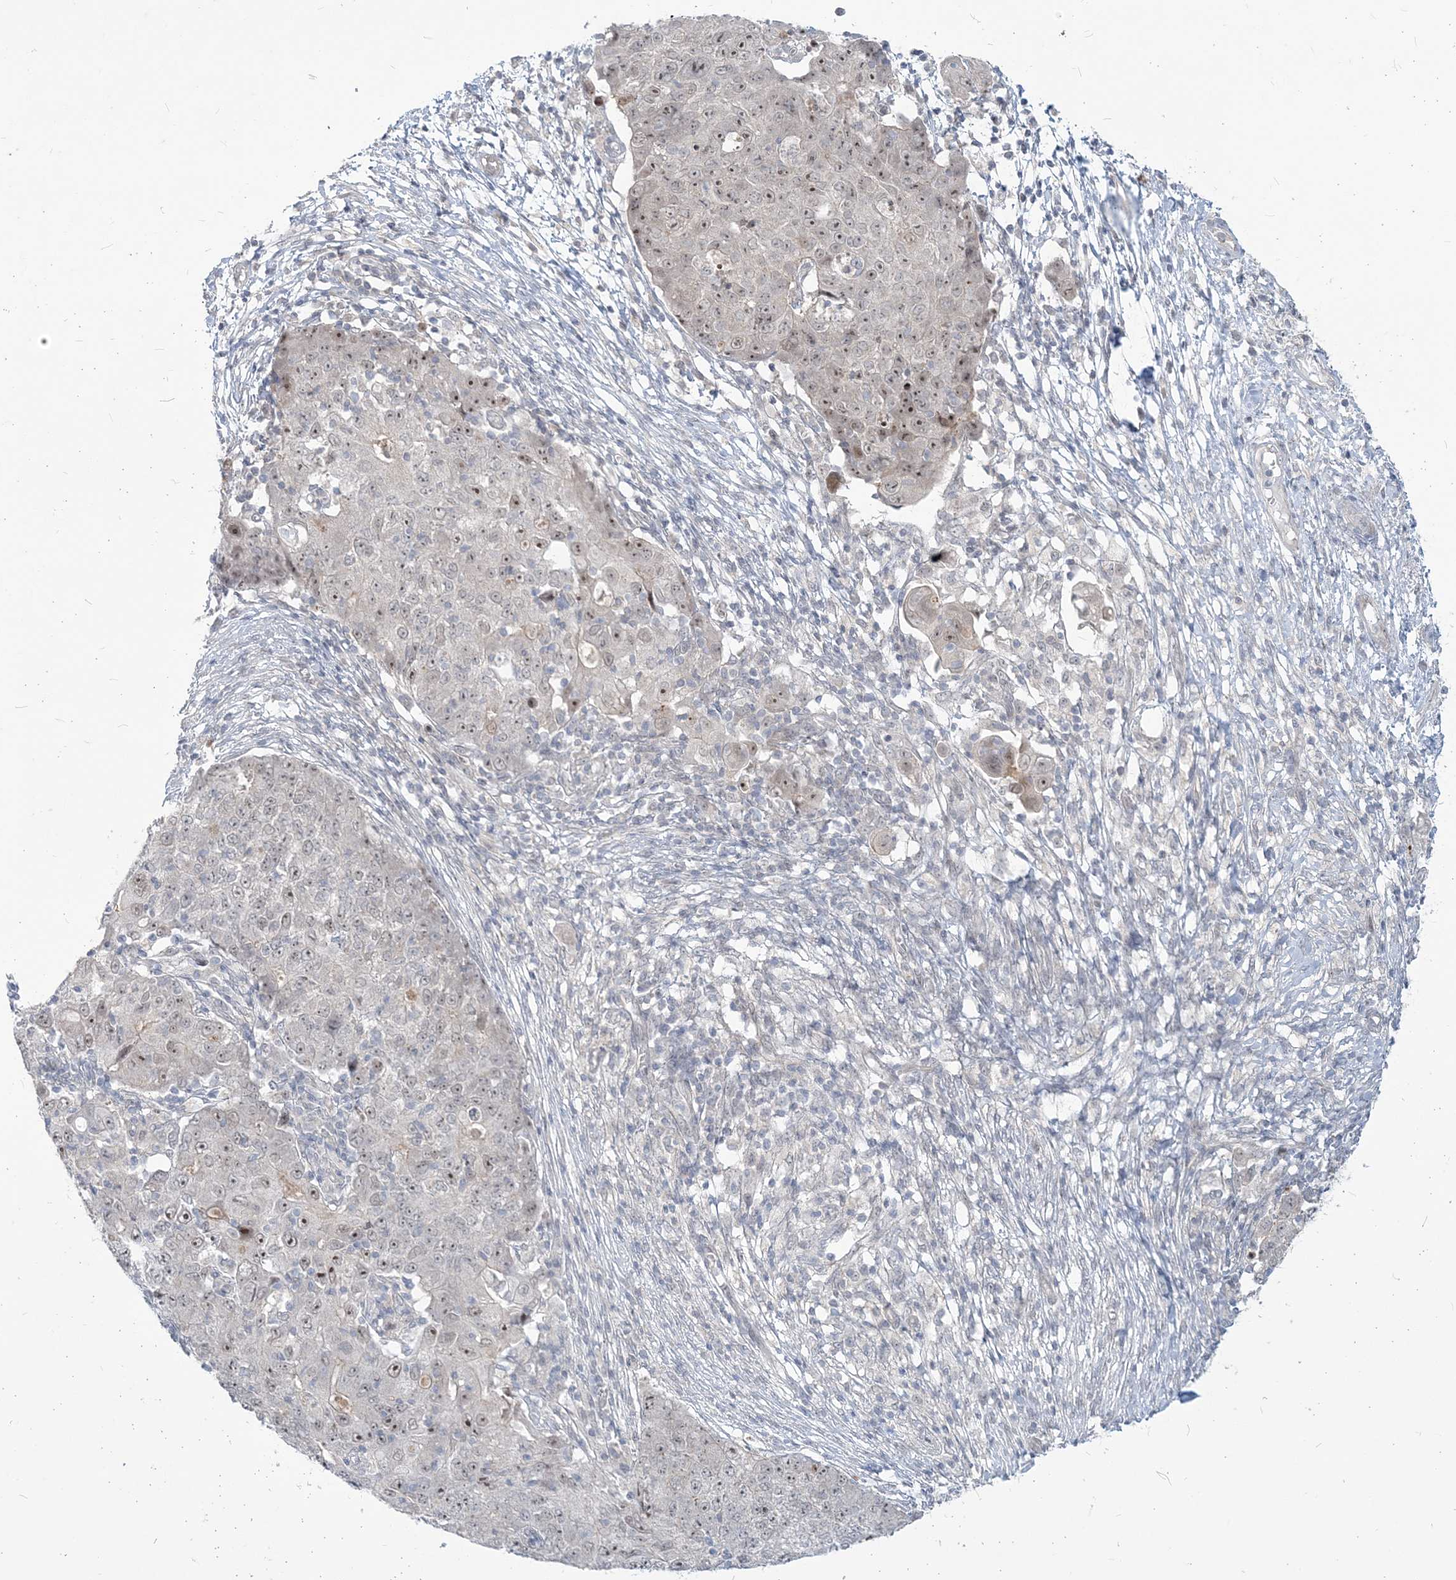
{"staining": {"intensity": "moderate", "quantity": "<25%", "location": "nuclear"}, "tissue": "ovarian cancer", "cell_type": "Tumor cells", "image_type": "cancer", "snomed": [{"axis": "morphology", "description": "Carcinoma, endometroid"}, {"axis": "topography", "description": "Ovary"}], "caption": "Moderate nuclear positivity for a protein is seen in about <25% of tumor cells of ovarian endometroid carcinoma using IHC.", "gene": "SDAD1", "patient": {"sex": "female", "age": 42}}